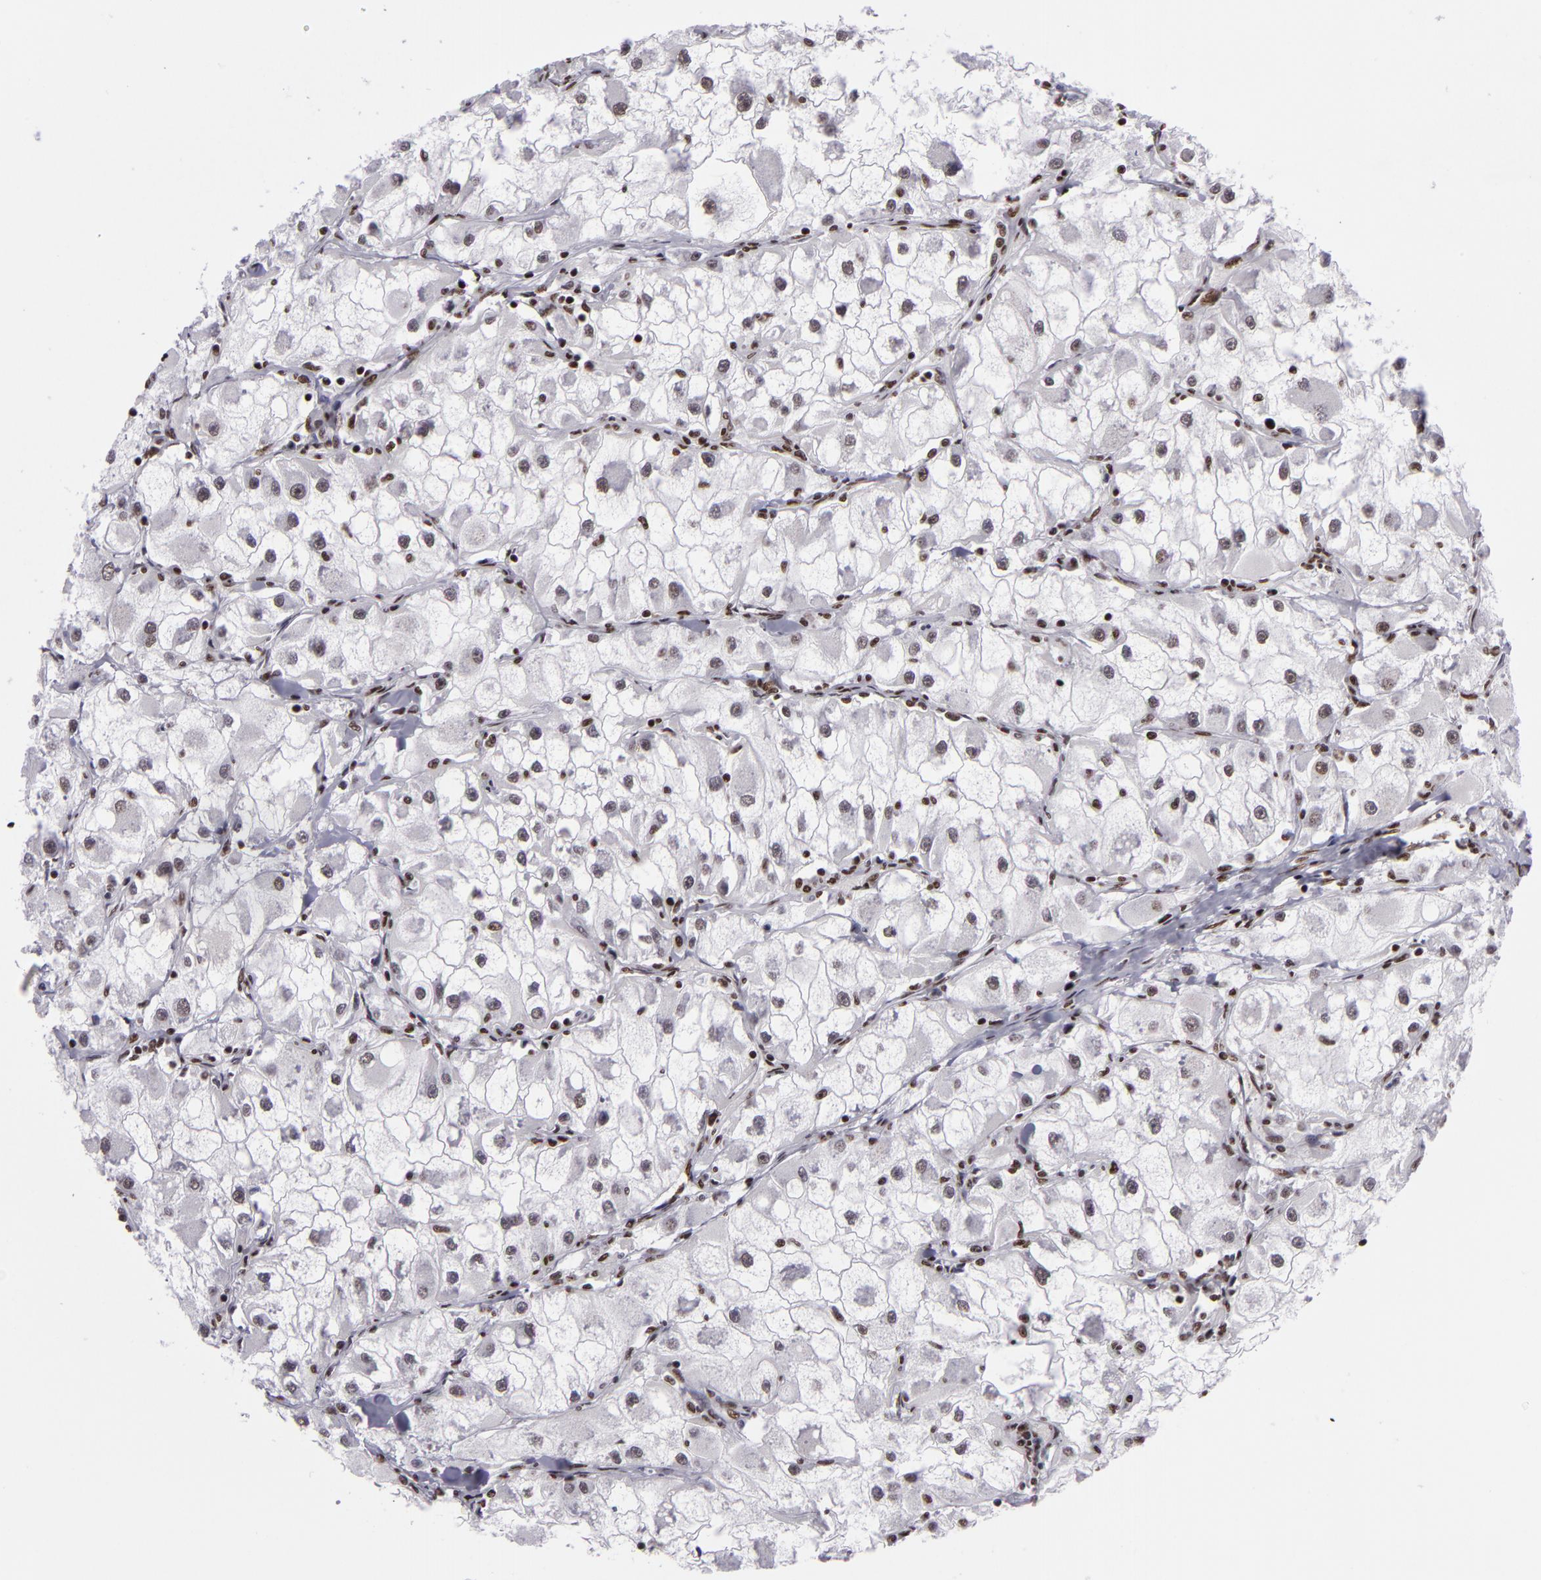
{"staining": {"intensity": "strong", "quantity": ">75%", "location": "nuclear"}, "tissue": "renal cancer", "cell_type": "Tumor cells", "image_type": "cancer", "snomed": [{"axis": "morphology", "description": "Adenocarcinoma, NOS"}, {"axis": "topography", "description": "Kidney"}], "caption": "Immunohistochemistry of human renal adenocarcinoma exhibits high levels of strong nuclear positivity in approximately >75% of tumor cells.", "gene": "SAFB", "patient": {"sex": "female", "age": 73}}